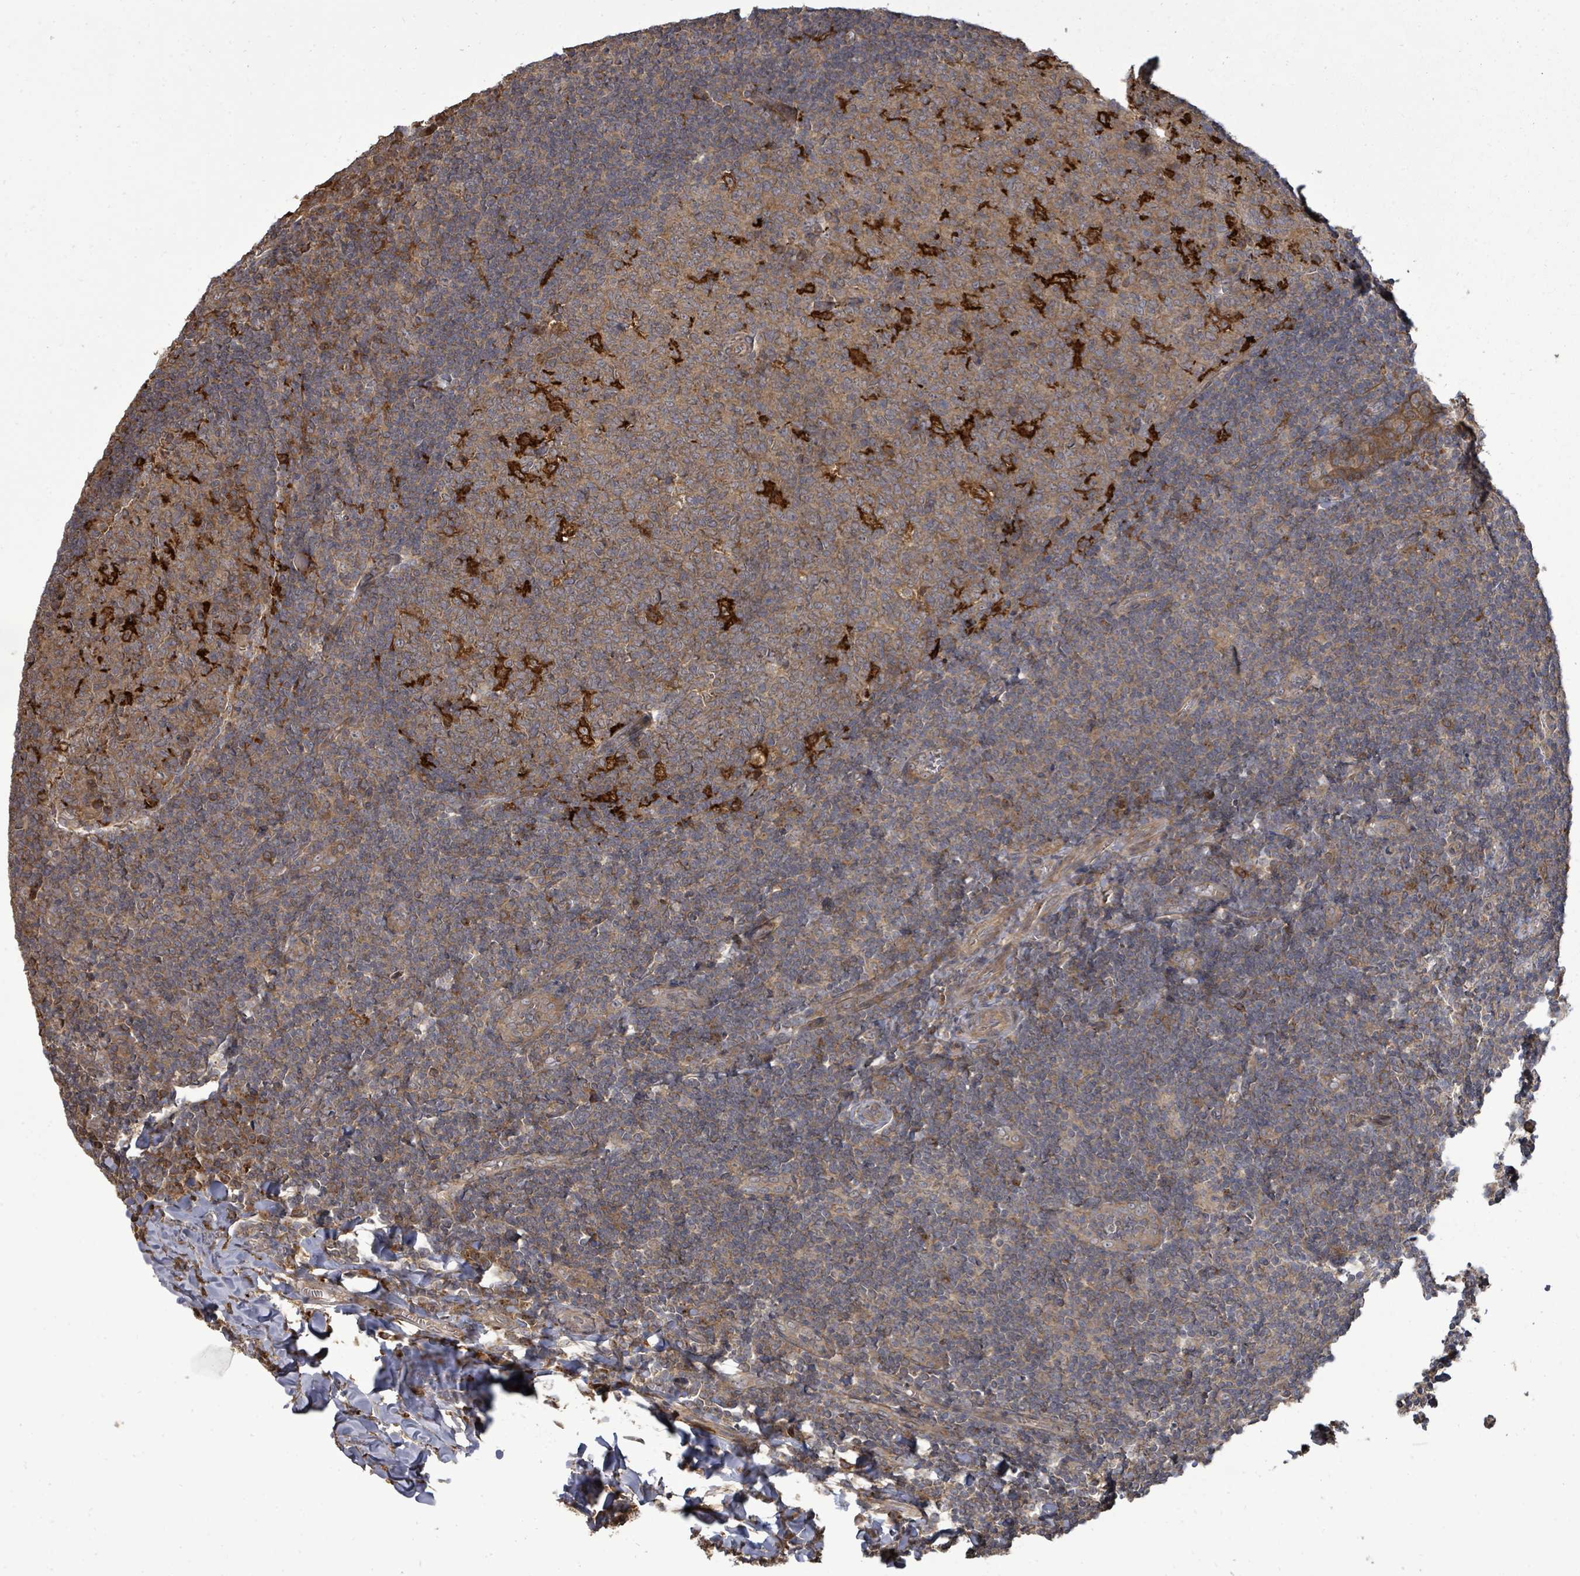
{"staining": {"intensity": "strong", "quantity": "<25%", "location": "cytoplasmic/membranous"}, "tissue": "tonsil", "cell_type": "Germinal center cells", "image_type": "normal", "snomed": [{"axis": "morphology", "description": "Normal tissue, NOS"}, {"axis": "topography", "description": "Tonsil"}], "caption": "This photomicrograph shows benign tonsil stained with immunohistochemistry (IHC) to label a protein in brown. The cytoplasmic/membranous of germinal center cells show strong positivity for the protein. Nuclei are counter-stained blue.", "gene": "EIF3CL", "patient": {"sex": "male", "age": 27}}